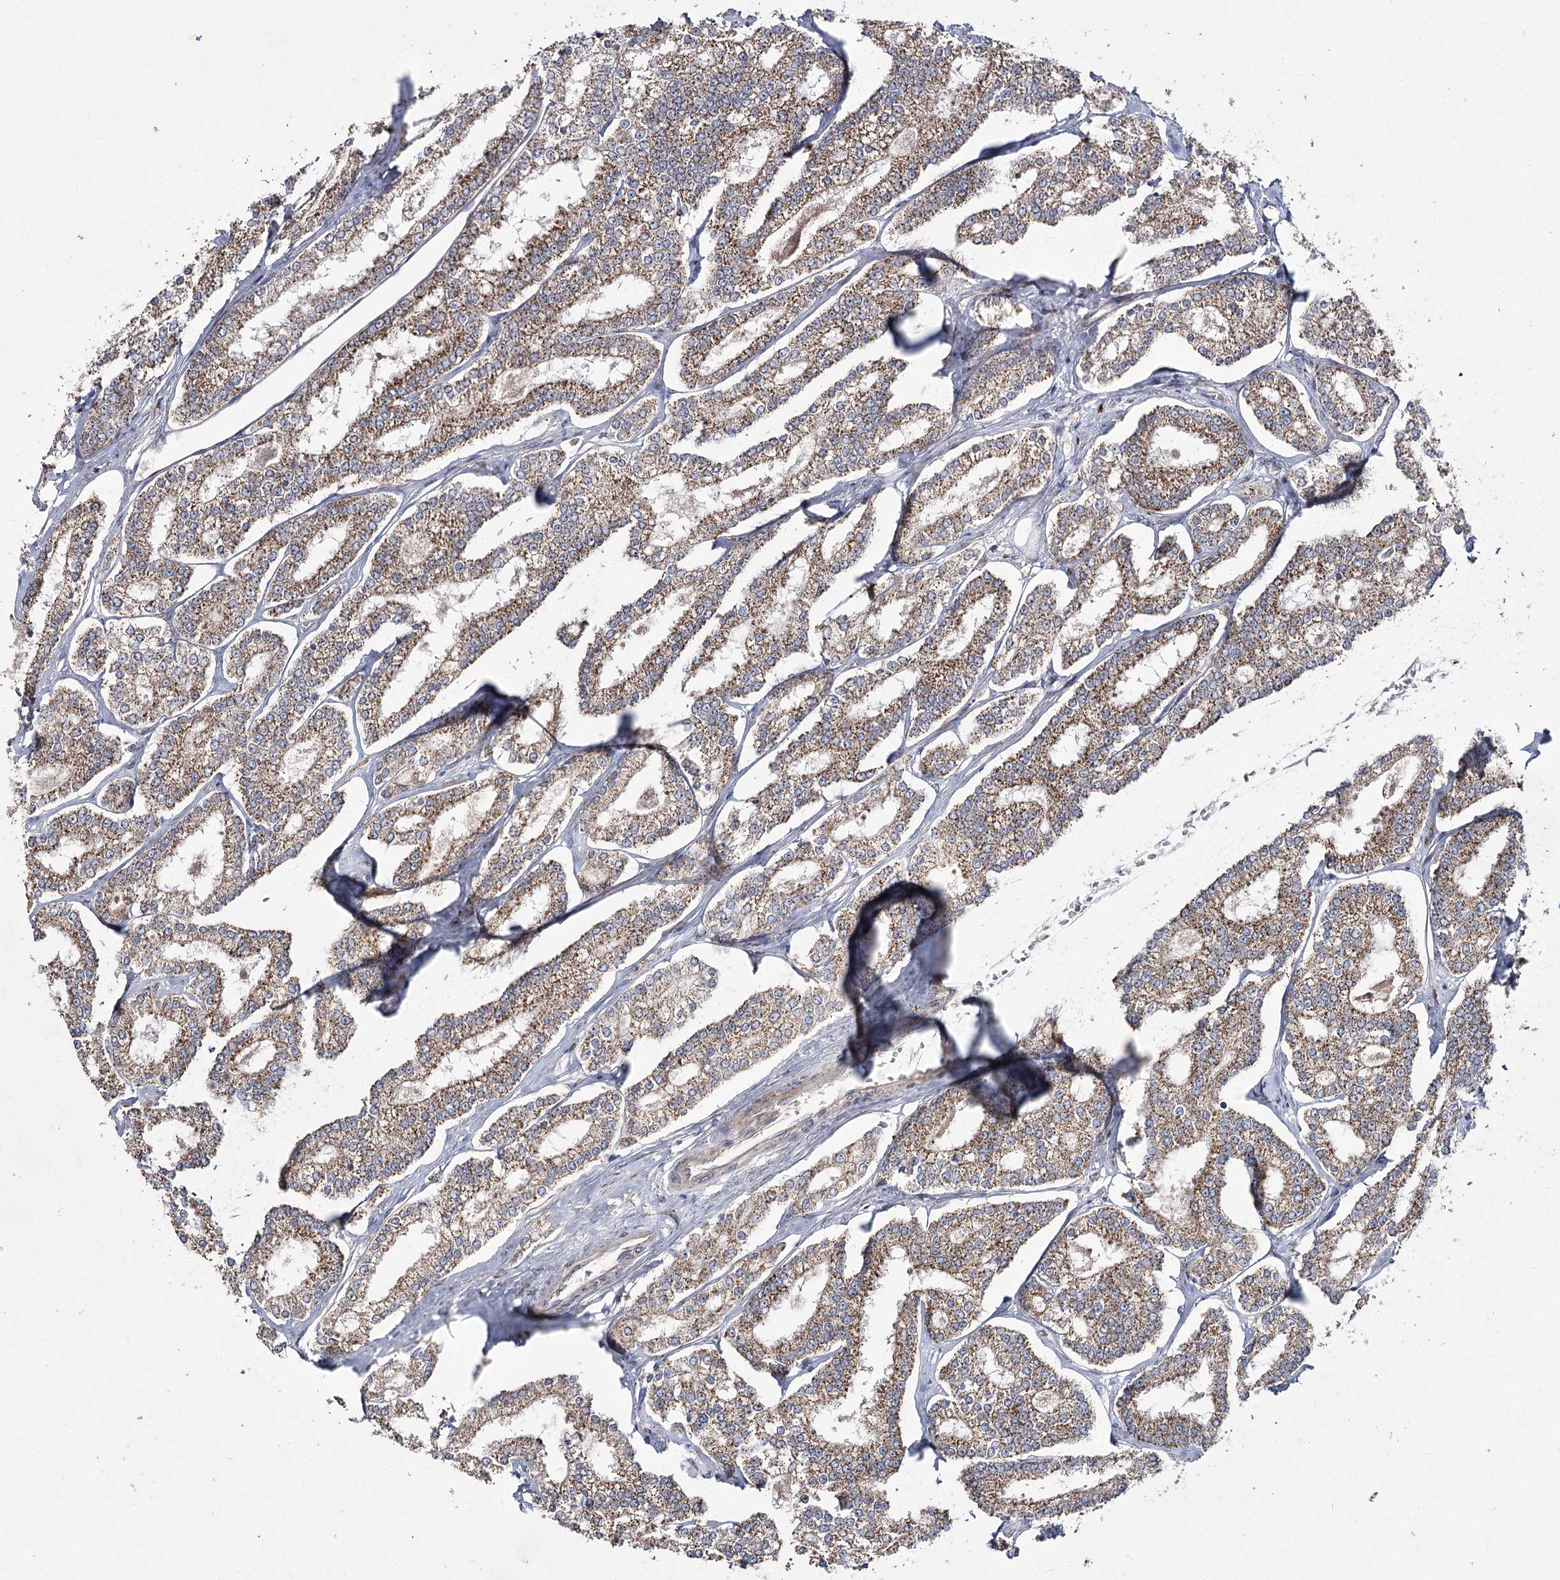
{"staining": {"intensity": "moderate", "quantity": ">75%", "location": "cytoplasmic/membranous"}, "tissue": "prostate cancer", "cell_type": "Tumor cells", "image_type": "cancer", "snomed": [{"axis": "morphology", "description": "Normal tissue, NOS"}, {"axis": "morphology", "description": "Adenocarcinoma, High grade"}, {"axis": "topography", "description": "Prostate"}], "caption": "Protein analysis of prostate adenocarcinoma (high-grade) tissue shows moderate cytoplasmic/membranous expression in about >75% of tumor cells.", "gene": "NADK2", "patient": {"sex": "male", "age": 83}}